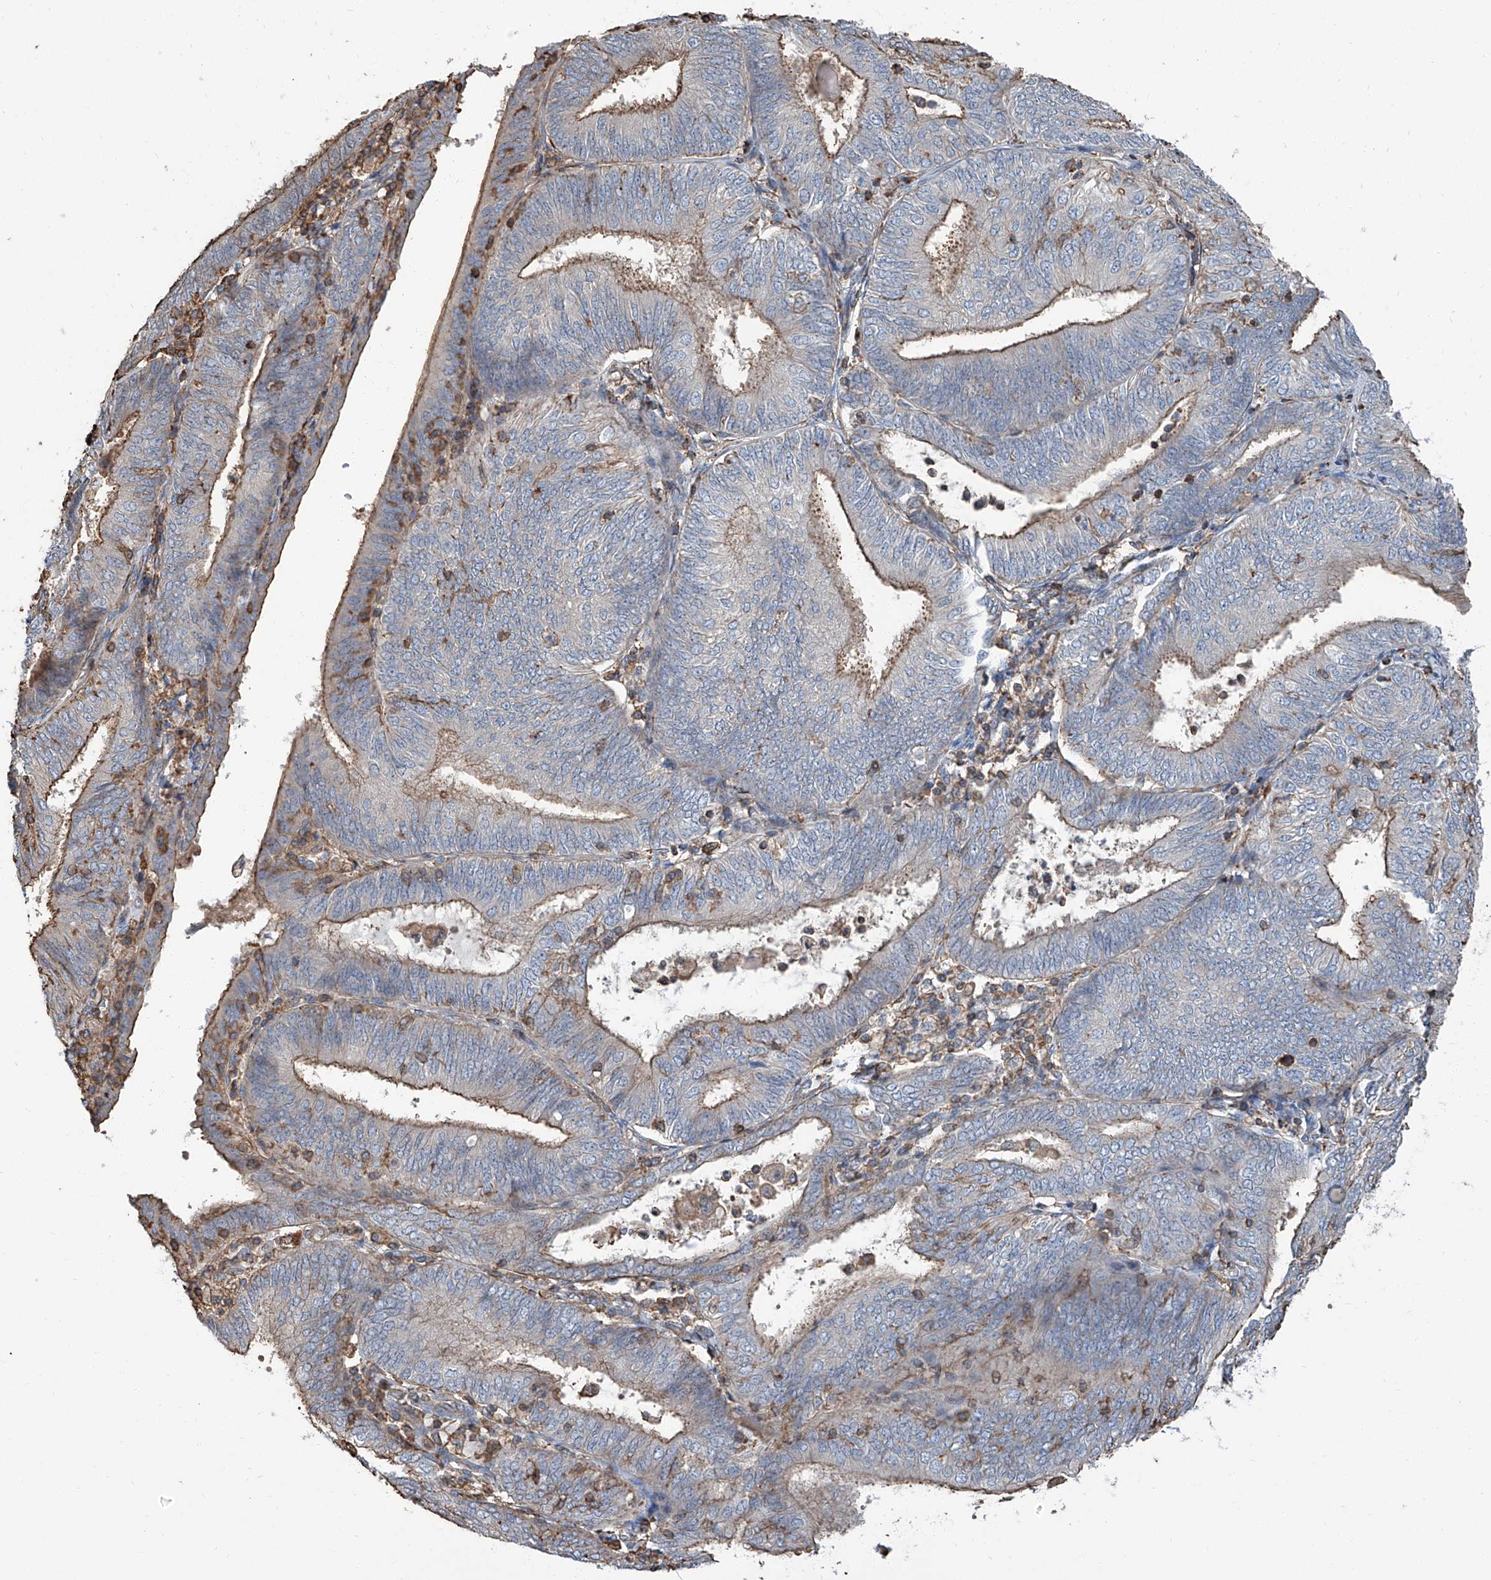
{"staining": {"intensity": "moderate", "quantity": "25%-75%", "location": "cytoplasmic/membranous"}, "tissue": "endometrial cancer", "cell_type": "Tumor cells", "image_type": "cancer", "snomed": [{"axis": "morphology", "description": "Adenocarcinoma, NOS"}, {"axis": "topography", "description": "Endometrium"}], "caption": "Adenocarcinoma (endometrial) stained for a protein (brown) reveals moderate cytoplasmic/membranous positive staining in approximately 25%-75% of tumor cells.", "gene": "PIEZO2", "patient": {"sex": "female", "age": 58}}